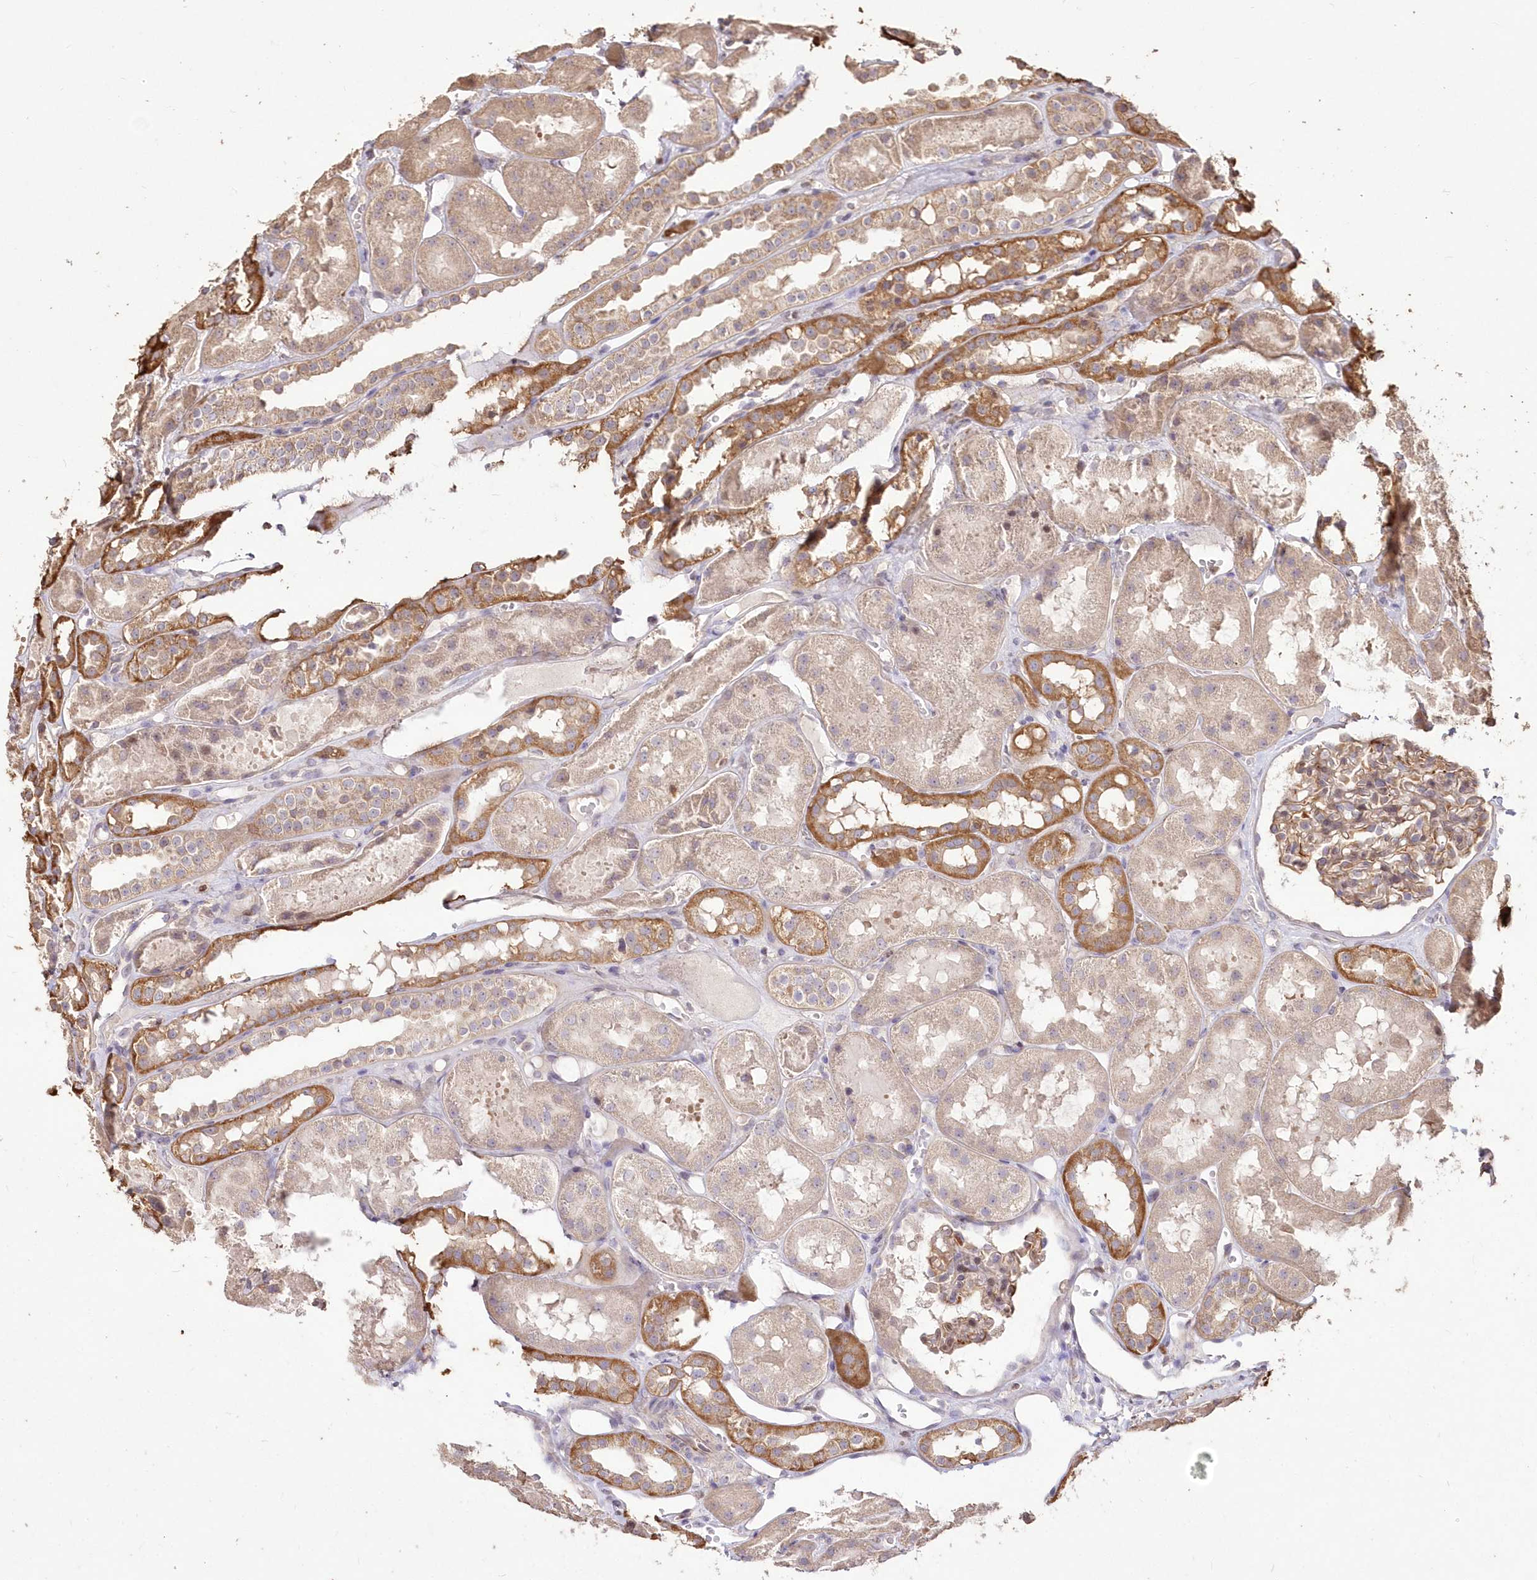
{"staining": {"intensity": "weak", "quantity": "25%-75%", "location": "cytoplasmic/membranous"}, "tissue": "kidney", "cell_type": "Cells in glomeruli", "image_type": "normal", "snomed": [{"axis": "morphology", "description": "Normal tissue, NOS"}, {"axis": "topography", "description": "Kidney"}], "caption": "A brown stain shows weak cytoplasmic/membranous positivity of a protein in cells in glomeruli of normal kidney.", "gene": "STK17B", "patient": {"sex": "male", "age": 16}}